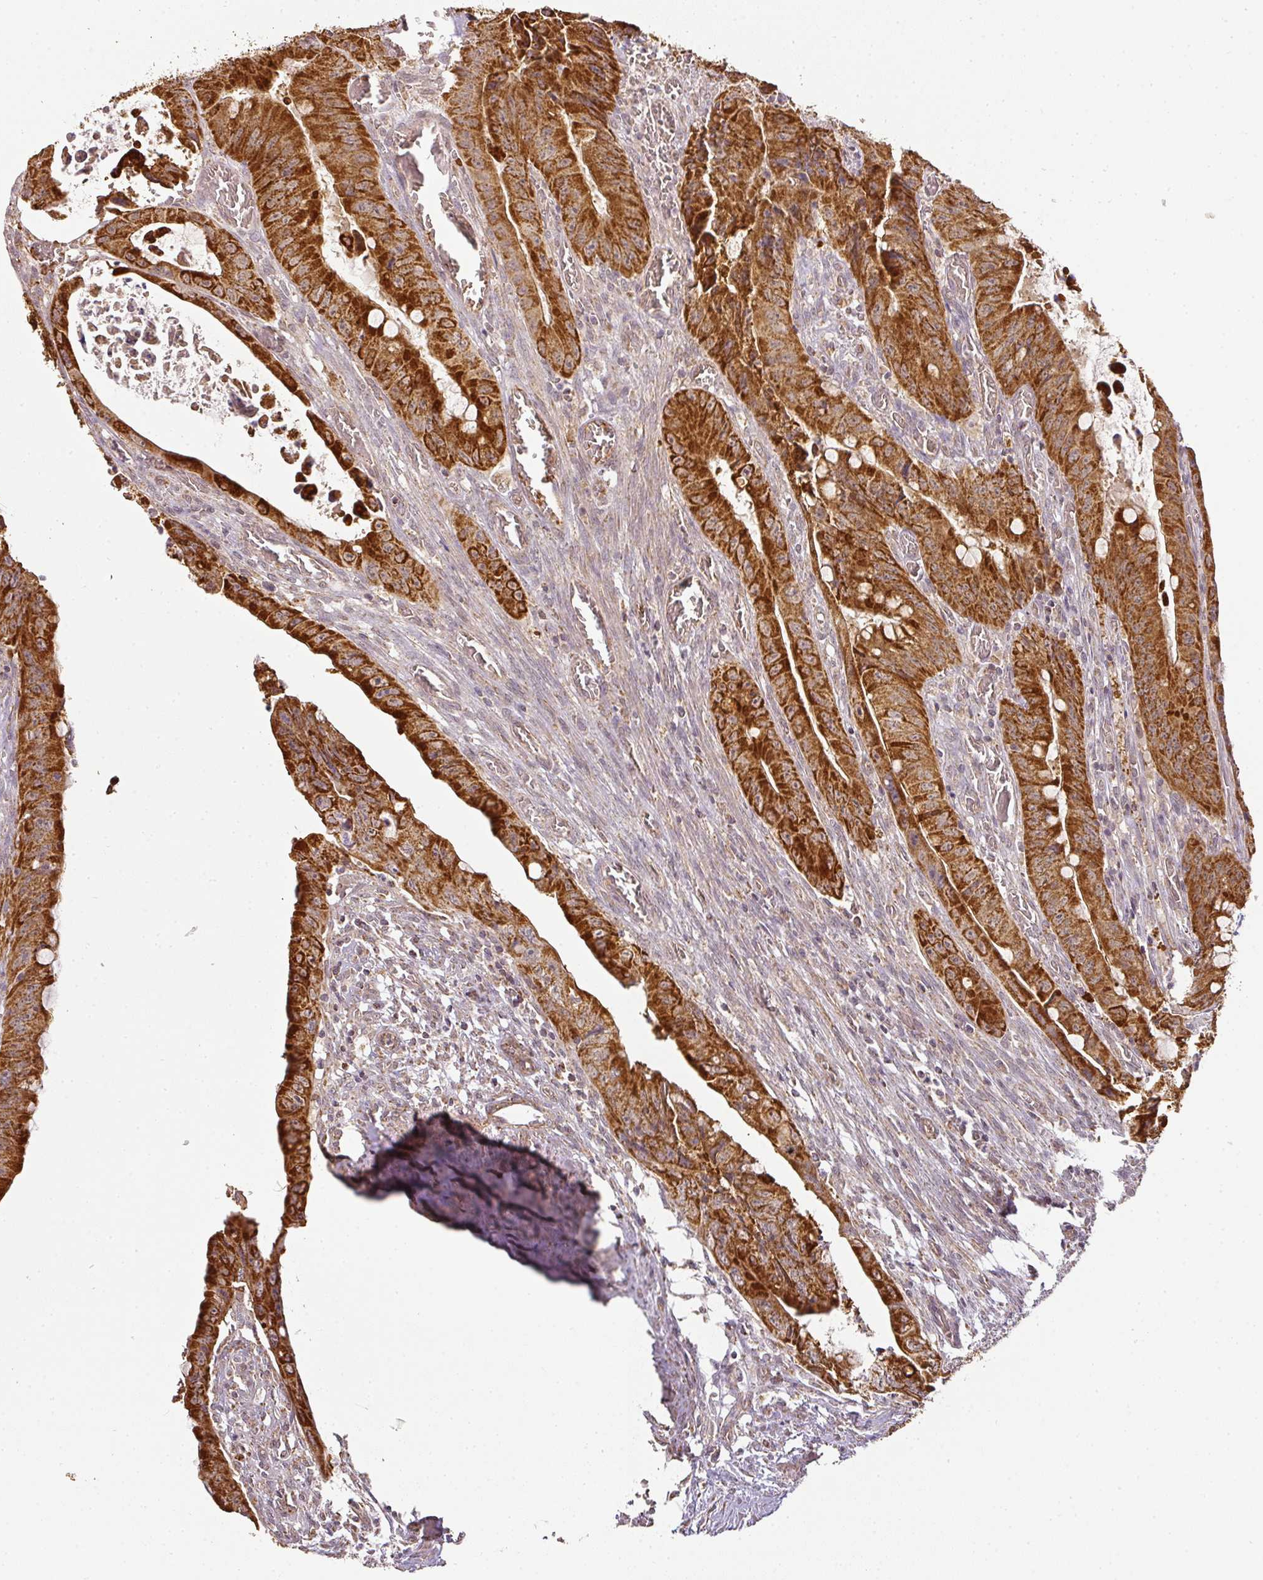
{"staining": {"intensity": "strong", "quantity": ">75%", "location": "cytoplasmic/membranous"}, "tissue": "colorectal cancer", "cell_type": "Tumor cells", "image_type": "cancer", "snomed": [{"axis": "morphology", "description": "Adenocarcinoma, NOS"}, {"axis": "topography", "description": "Rectum"}], "caption": "The photomicrograph displays staining of colorectal adenocarcinoma, revealing strong cytoplasmic/membranous protein staining (brown color) within tumor cells.", "gene": "MYOM2", "patient": {"sex": "male", "age": 78}}